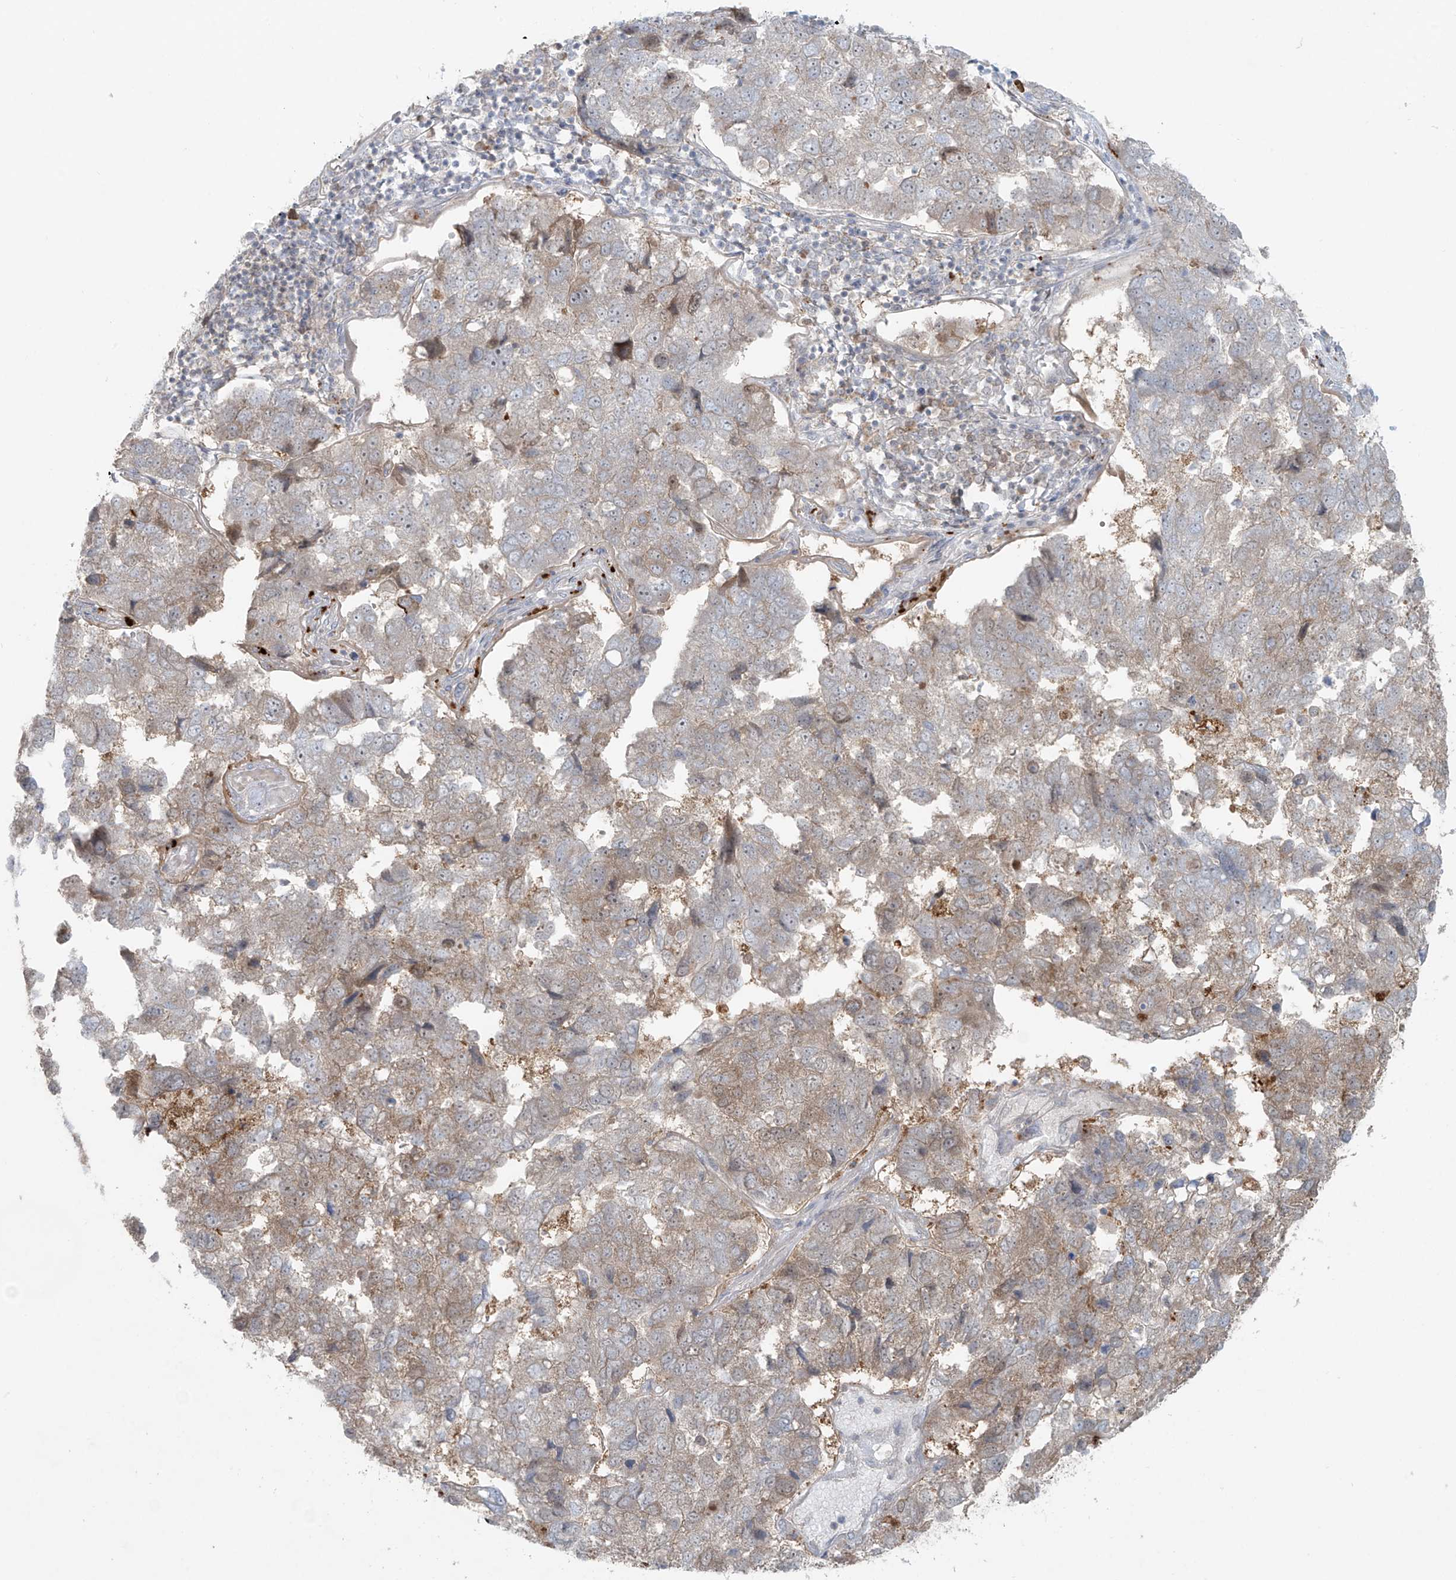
{"staining": {"intensity": "weak", "quantity": "25%-75%", "location": "cytoplasmic/membranous"}, "tissue": "pancreatic cancer", "cell_type": "Tumor cells", "image_type": "cancer", "snomed": [{"axis": "morphology", "description": "Adenocarcinoma, NOS"}, {"axis": "topography", "description": "Pancreas"}], "caption": "This image shows pancreatic adenocarcinoma stained with IHC to label a protein in brown. The cytoplasmic/membranous of tumor cells show weak positivity for the protein. Nuclei are counter-stained blue.", "gene": "PPAT", "patient": {"sex": "female", "age": 61}}